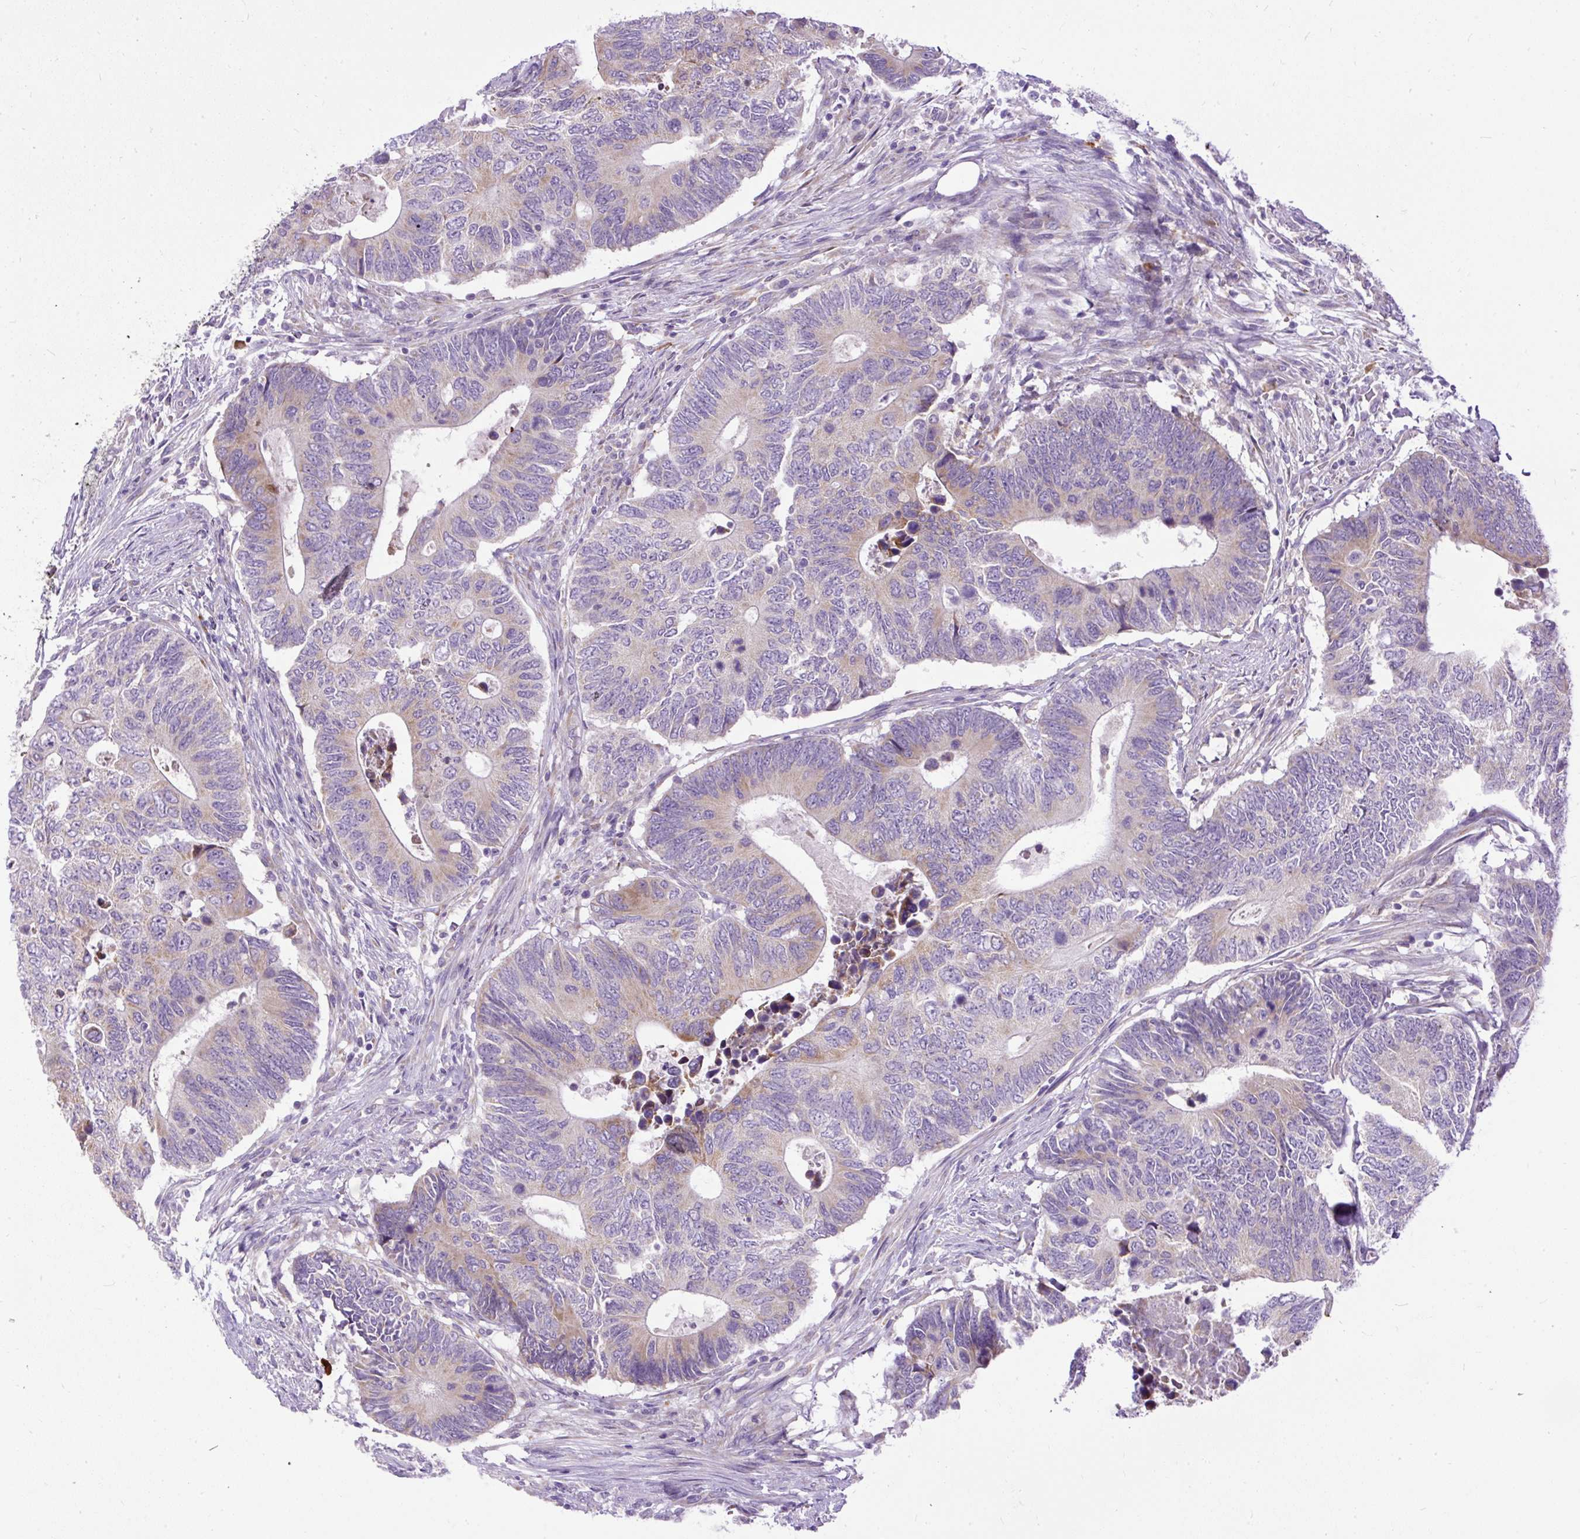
{"staining": {"intensity": "weak", "quantity": "<25%", "location": "cytoplasmic/membranous"}, "tissue": "colorectal cancer", "cell_type": "Tumor cells", "image_type": "cancer", "snomed": [{"axis": "morphology", "description": "Adenocarcinoma, NOS"}, {"axis": "topography", "description": "Colon"}], "caption": "The image reveals no staining of tumor cells in colorectal cancer.", "gene": "SYBU", "patient": {"sex": "male", "age": 87}}